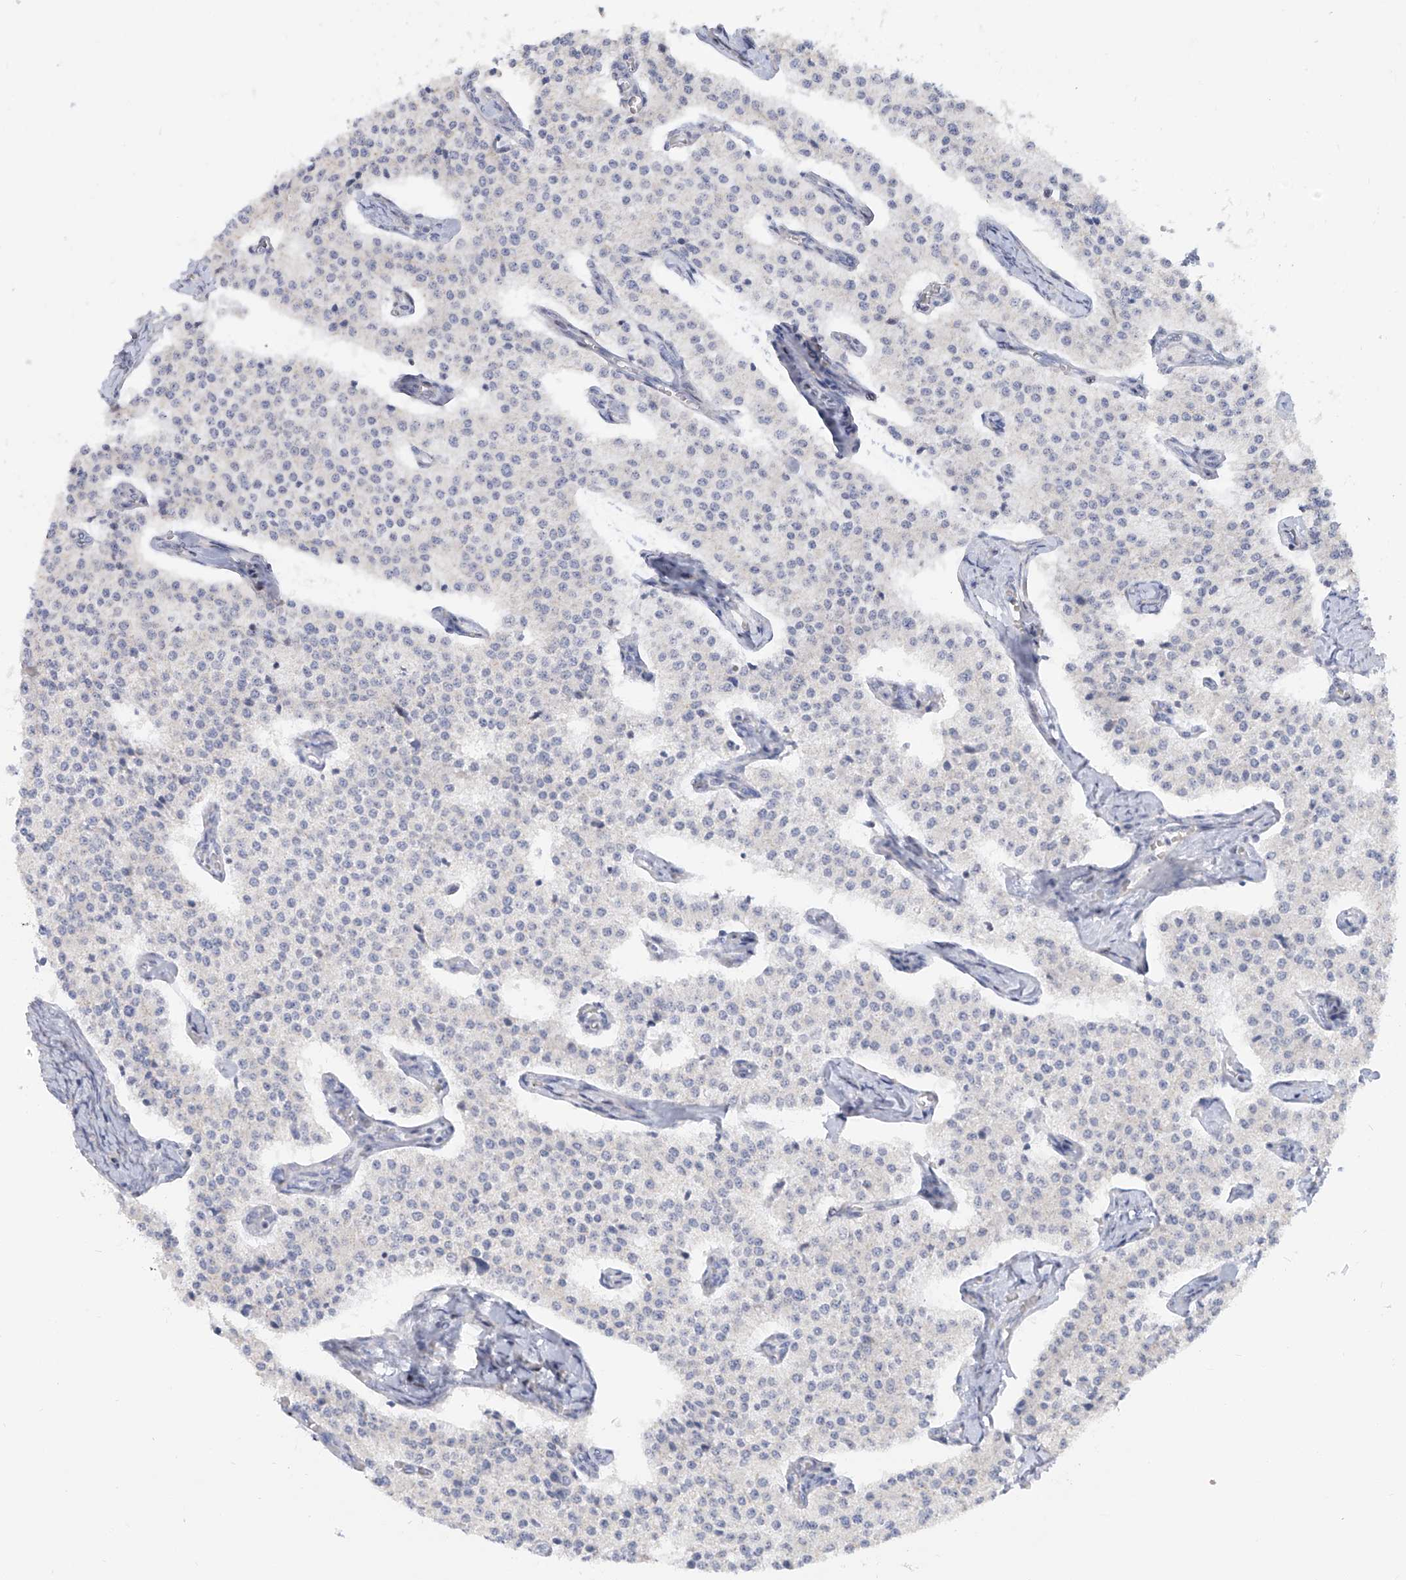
{"staining": {"intensity": "negative", "quantity": "none", "location": "none"}, "tissue": "carcinoid", "cell_type": "Tumor cells", "image_type": "cancer", "snomed": [{"axis": "morphology", "description": "Carcinoid, malignant, NOS"}, {"axis": "topography", "description": "Colon"}], "caption": "High magnification brightfield microscopy of carcinoid (malignant) stained with DAB (3,3'-diaminobenzidine) (brown) and counterstained with hematoxylin (blue): tumor cells show no significant staining. Brightfield microscopy of immunohistochemistry (IHC) stained with DAB (brown) and hematoxylin (blue), captured at high magnification.", "gene": "LRRC1", "patient": {"sex": "female", "age": 52}}